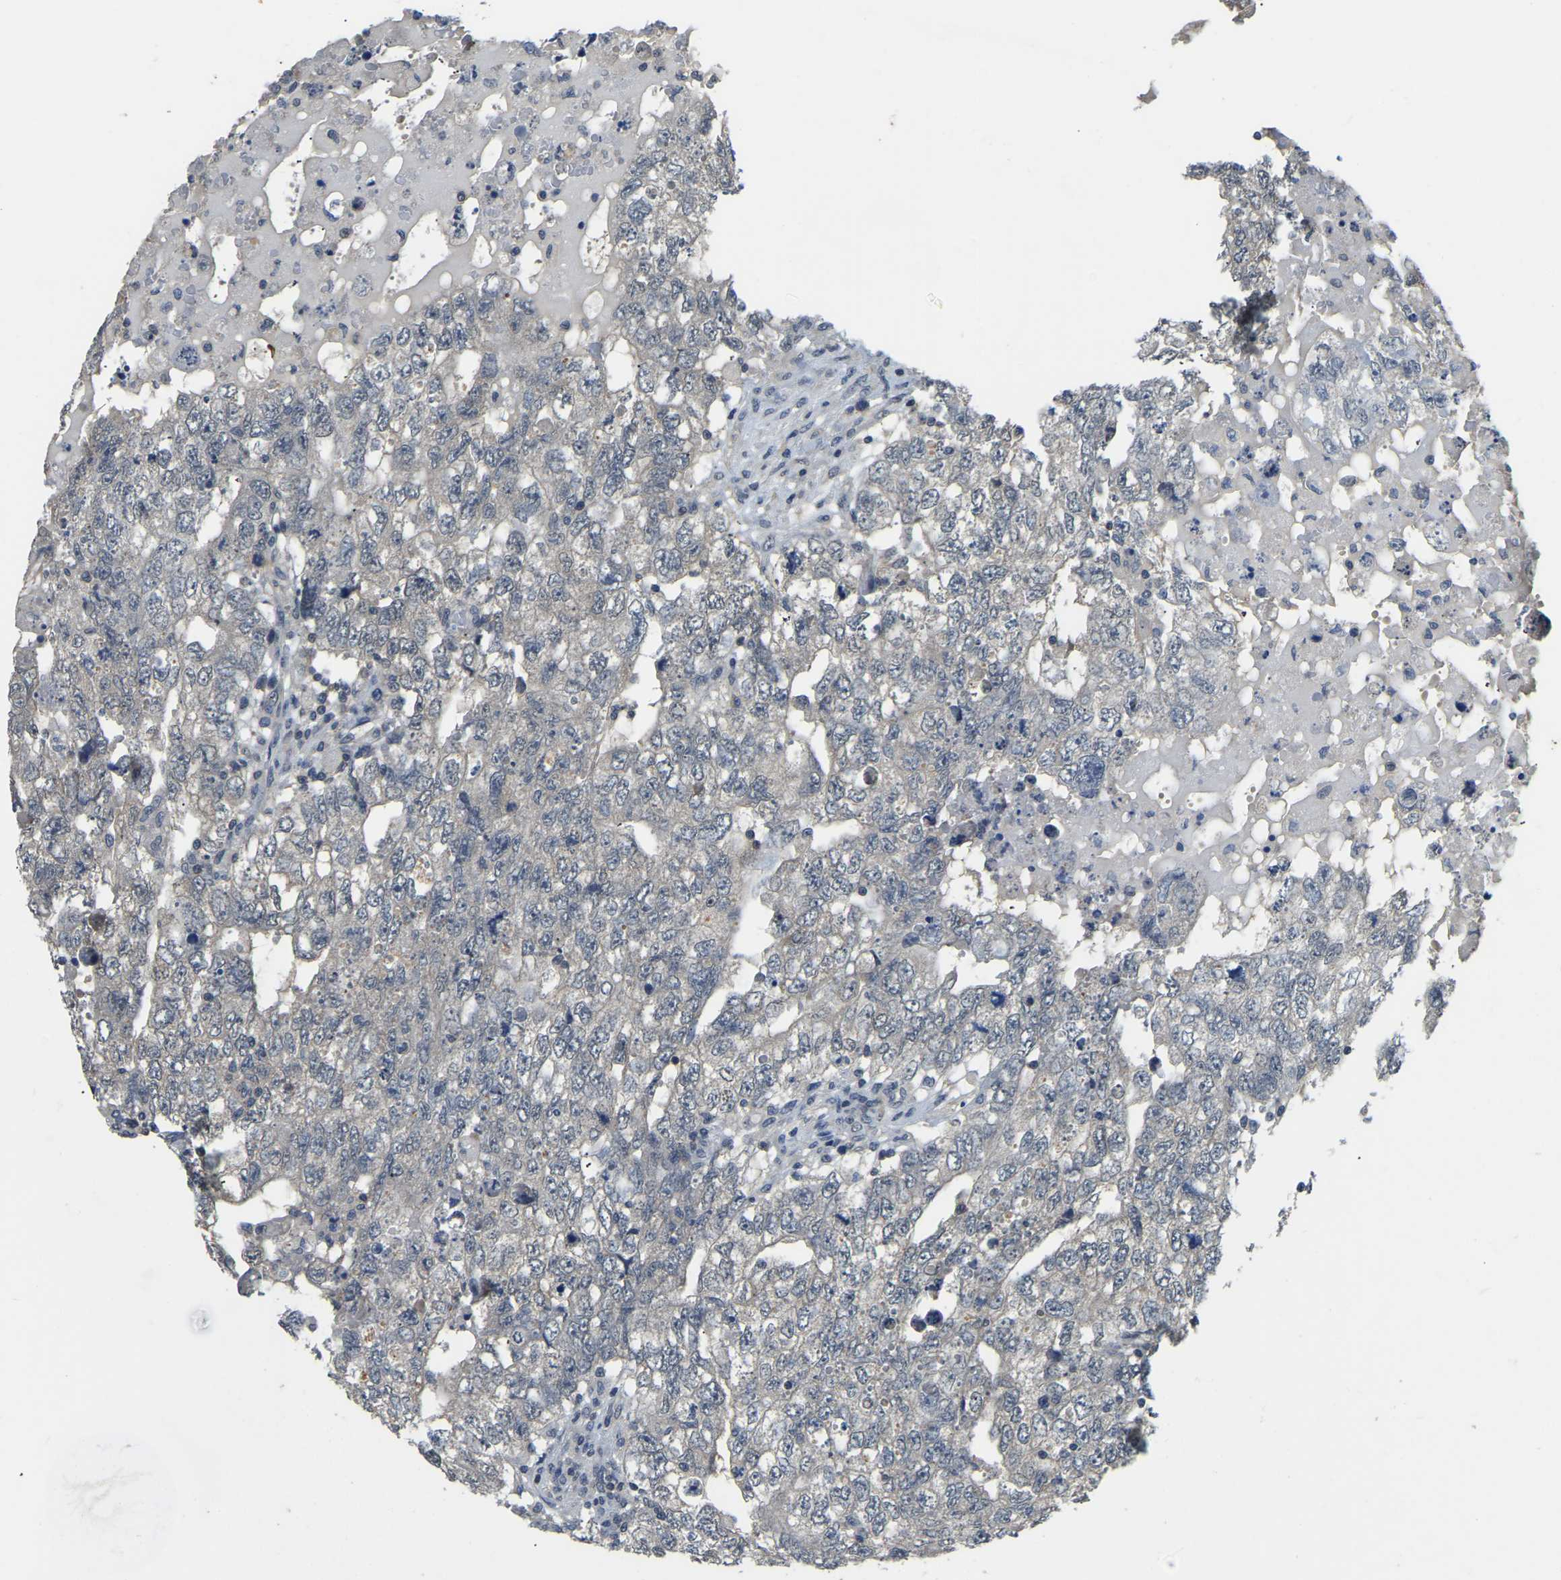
{"staining": {"intensity": "negative", "quantity": "none", "location": "none"}, "tissue": "testis cancer", "cell_type": "Tumor cells", "image_type": "cancer", "snomed": [{"axis": "morphology", "description": "Carcinoma, Embryonal, NOS"}, {"axis": "topography", "description": "Testis"}], "caption": "This is a histopathology image of immunohistochemistry staining of testis cancer, which shows no positivity in tumor cells.", "gene": "AHNAK", "patient": {"sex": "male", "age": 36}}